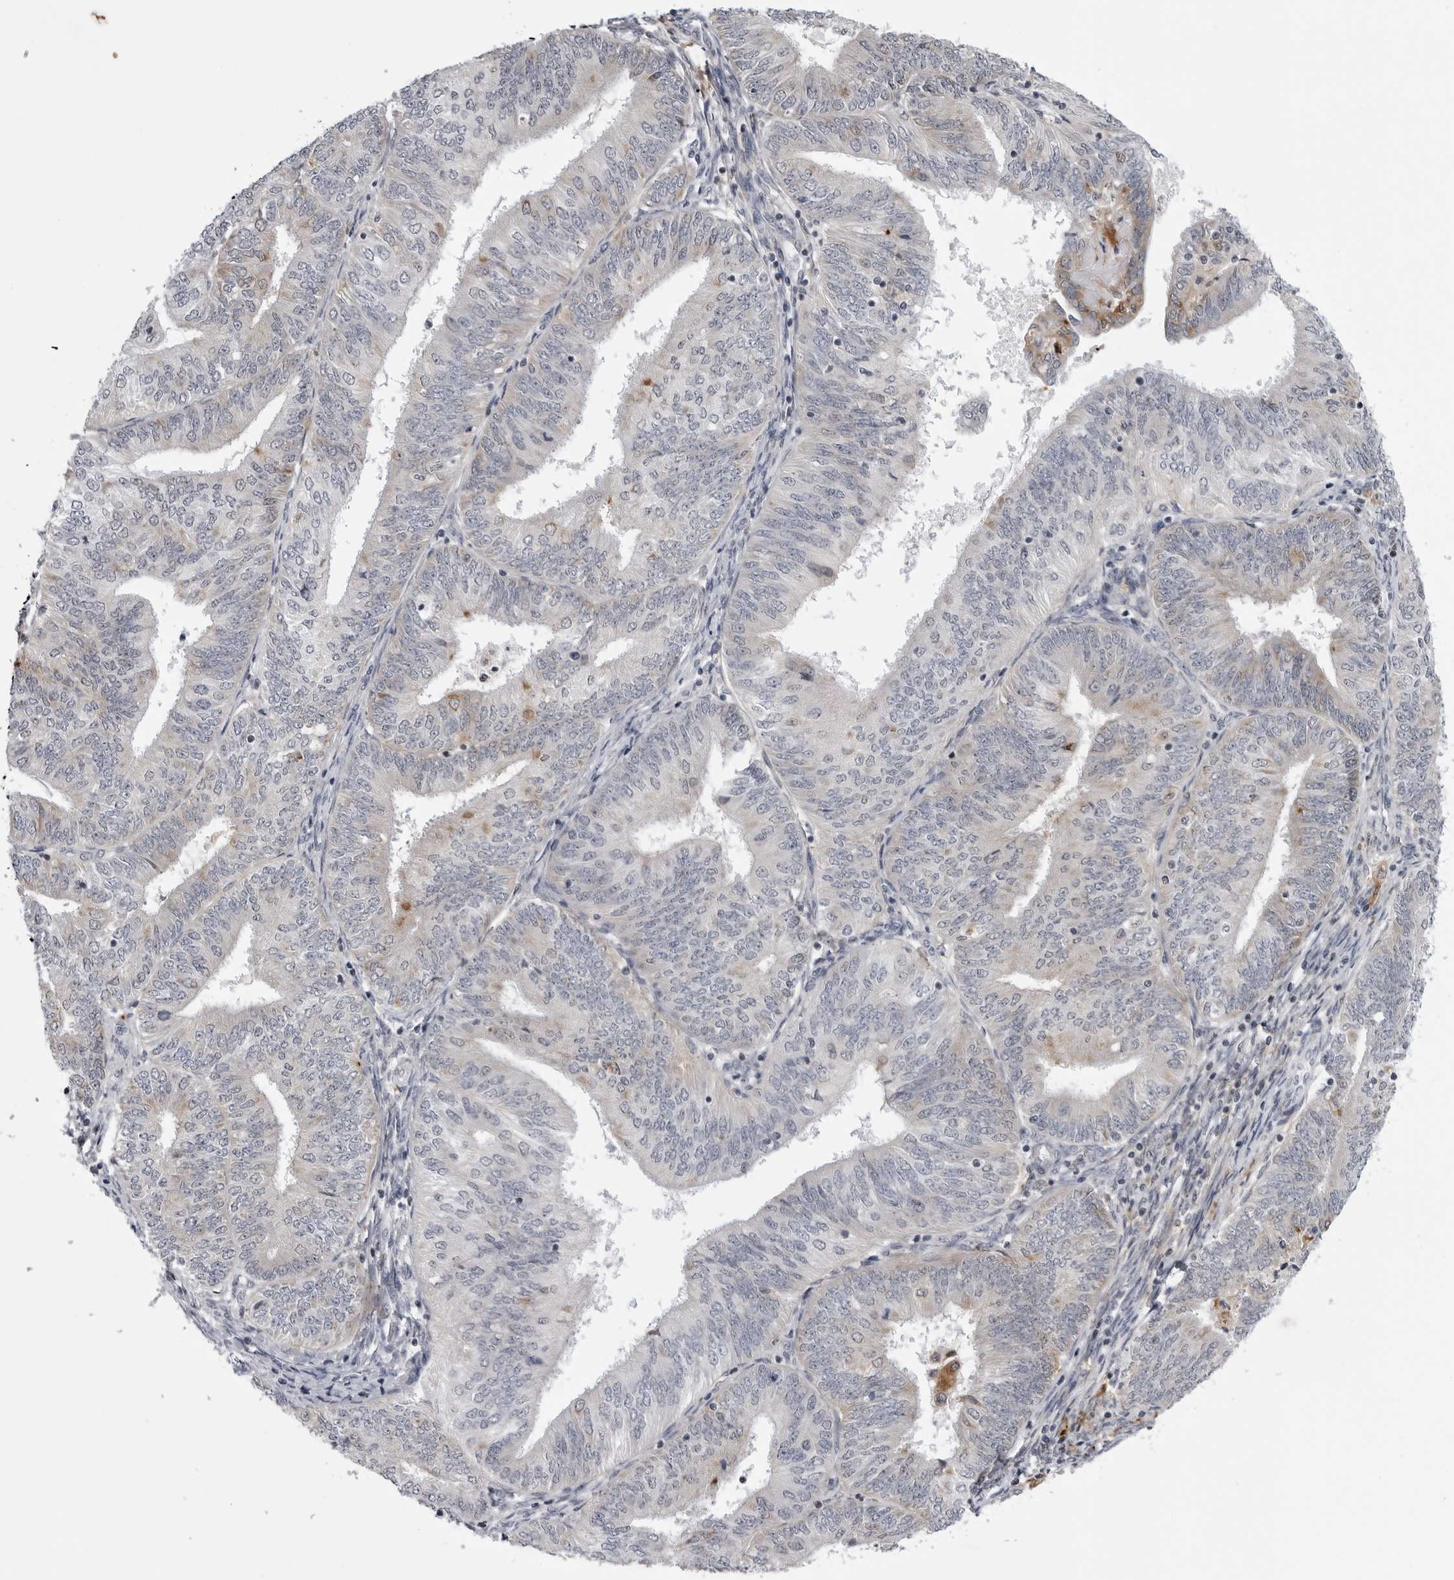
{"staining": {"intensity": "negative", "quantity": "none", "location": "none"}, "tissue": "endometrial cancer", "cell_type": "Tumor cells", "image_type": "cancer", "snomed": [{"axis": "morphology", "description": "Adenocarcinoma, NOS"}, {"axis": "topography", "description": "Endometrium"}], "caption": "A histopathology image of human endometrial adenocarcinoma is negative for staining in tumor cells.", "gene": "CDK20", "patient": {"sex": "female", "age": 58}}